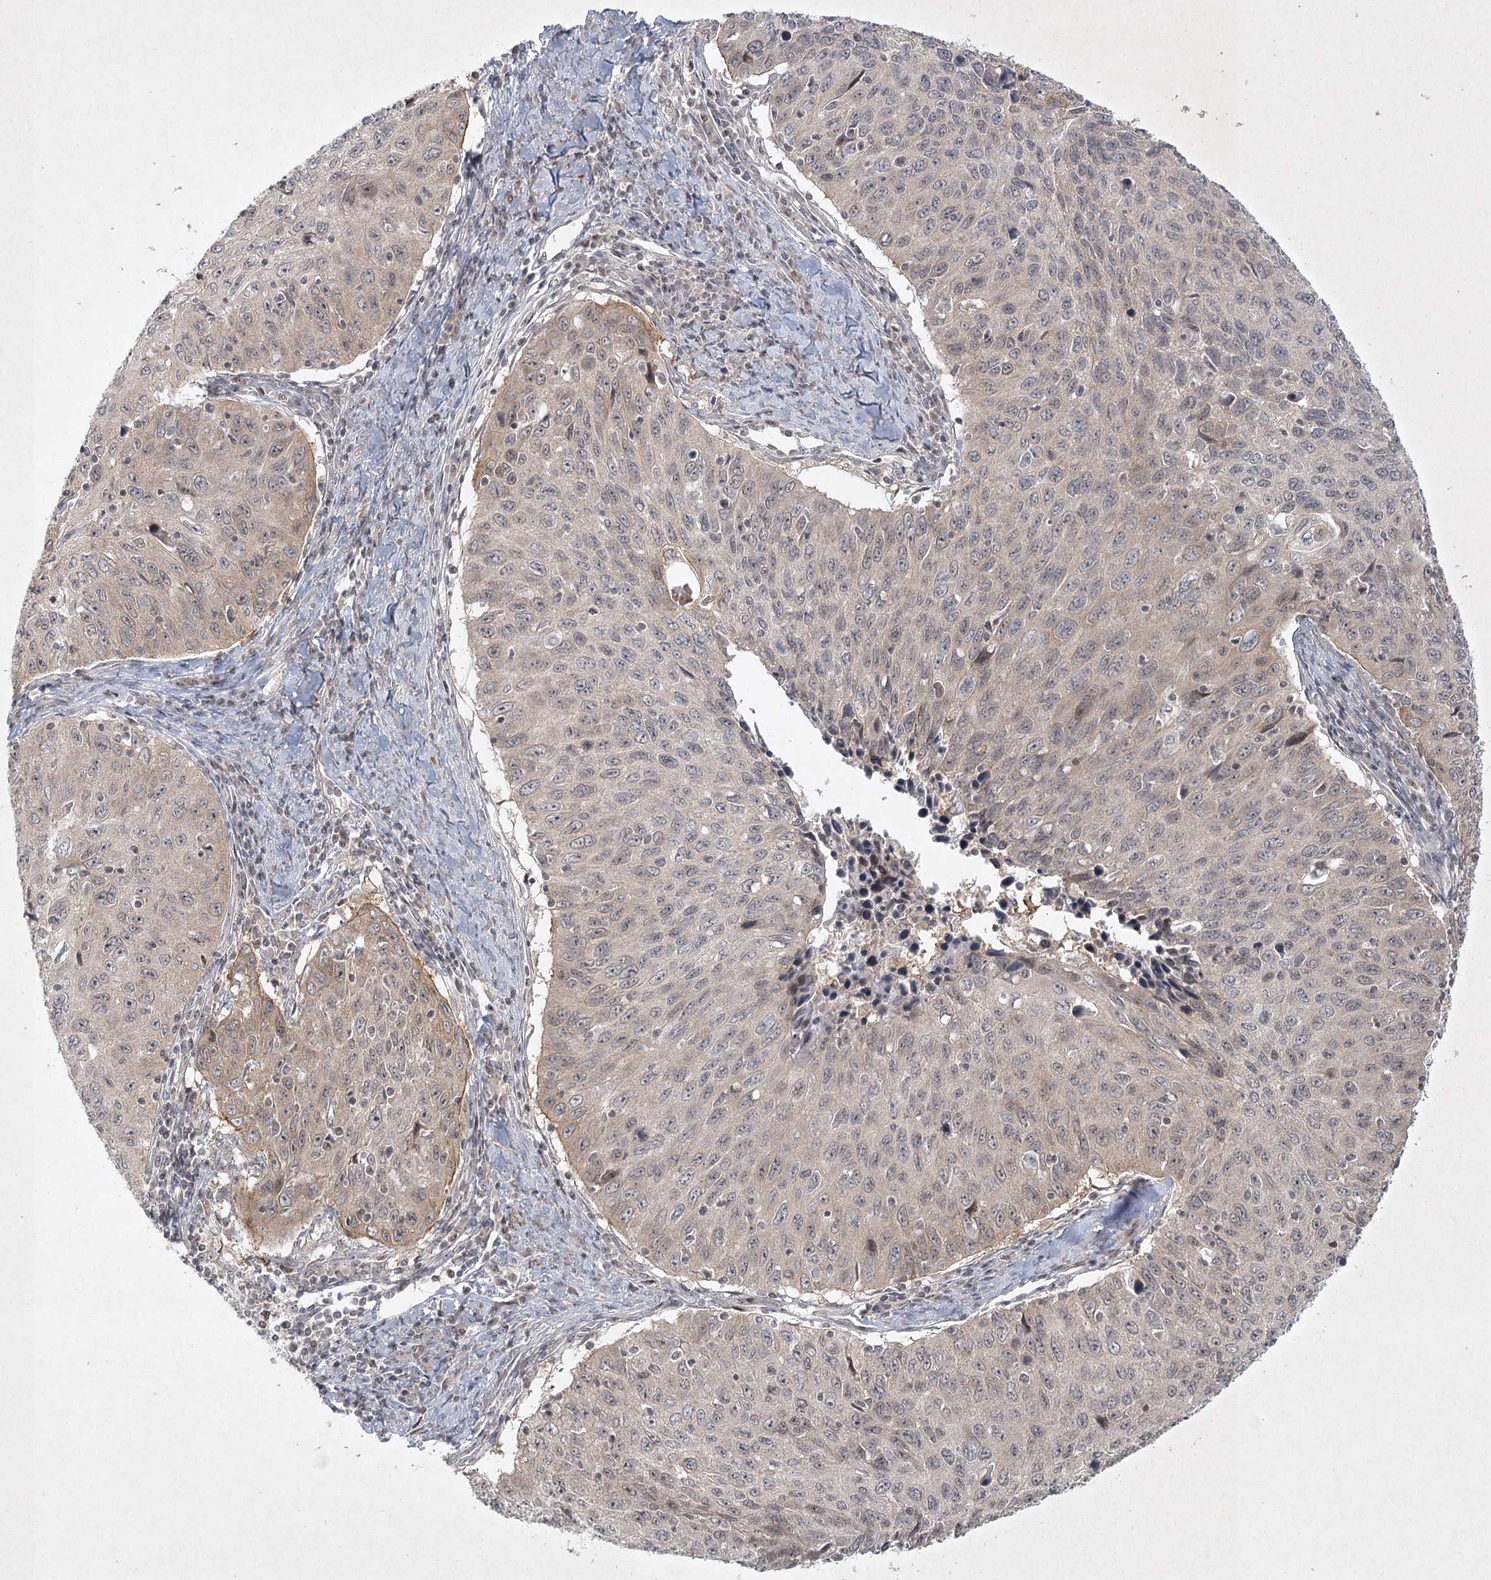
{"staining": {"intensity": "weak", "quantity": "<25%", "location": "cytoplasmic/membranous"}, "tissue": "cervical cancer", "cell_type": "Tumor cells", "image_type": "cancer", "snomed": [{"axis": "morphology", "description": "Squamous cell carcinoma, NOS"}, {"axis": "topography", "description": "Cervix"}], "caption": "DAB immunohistochemical staining of human cervical cancer shows no significant expression in tumor cells.", "gene": "SH2D3A", "patient": {"sex": "female", "age": 53}}